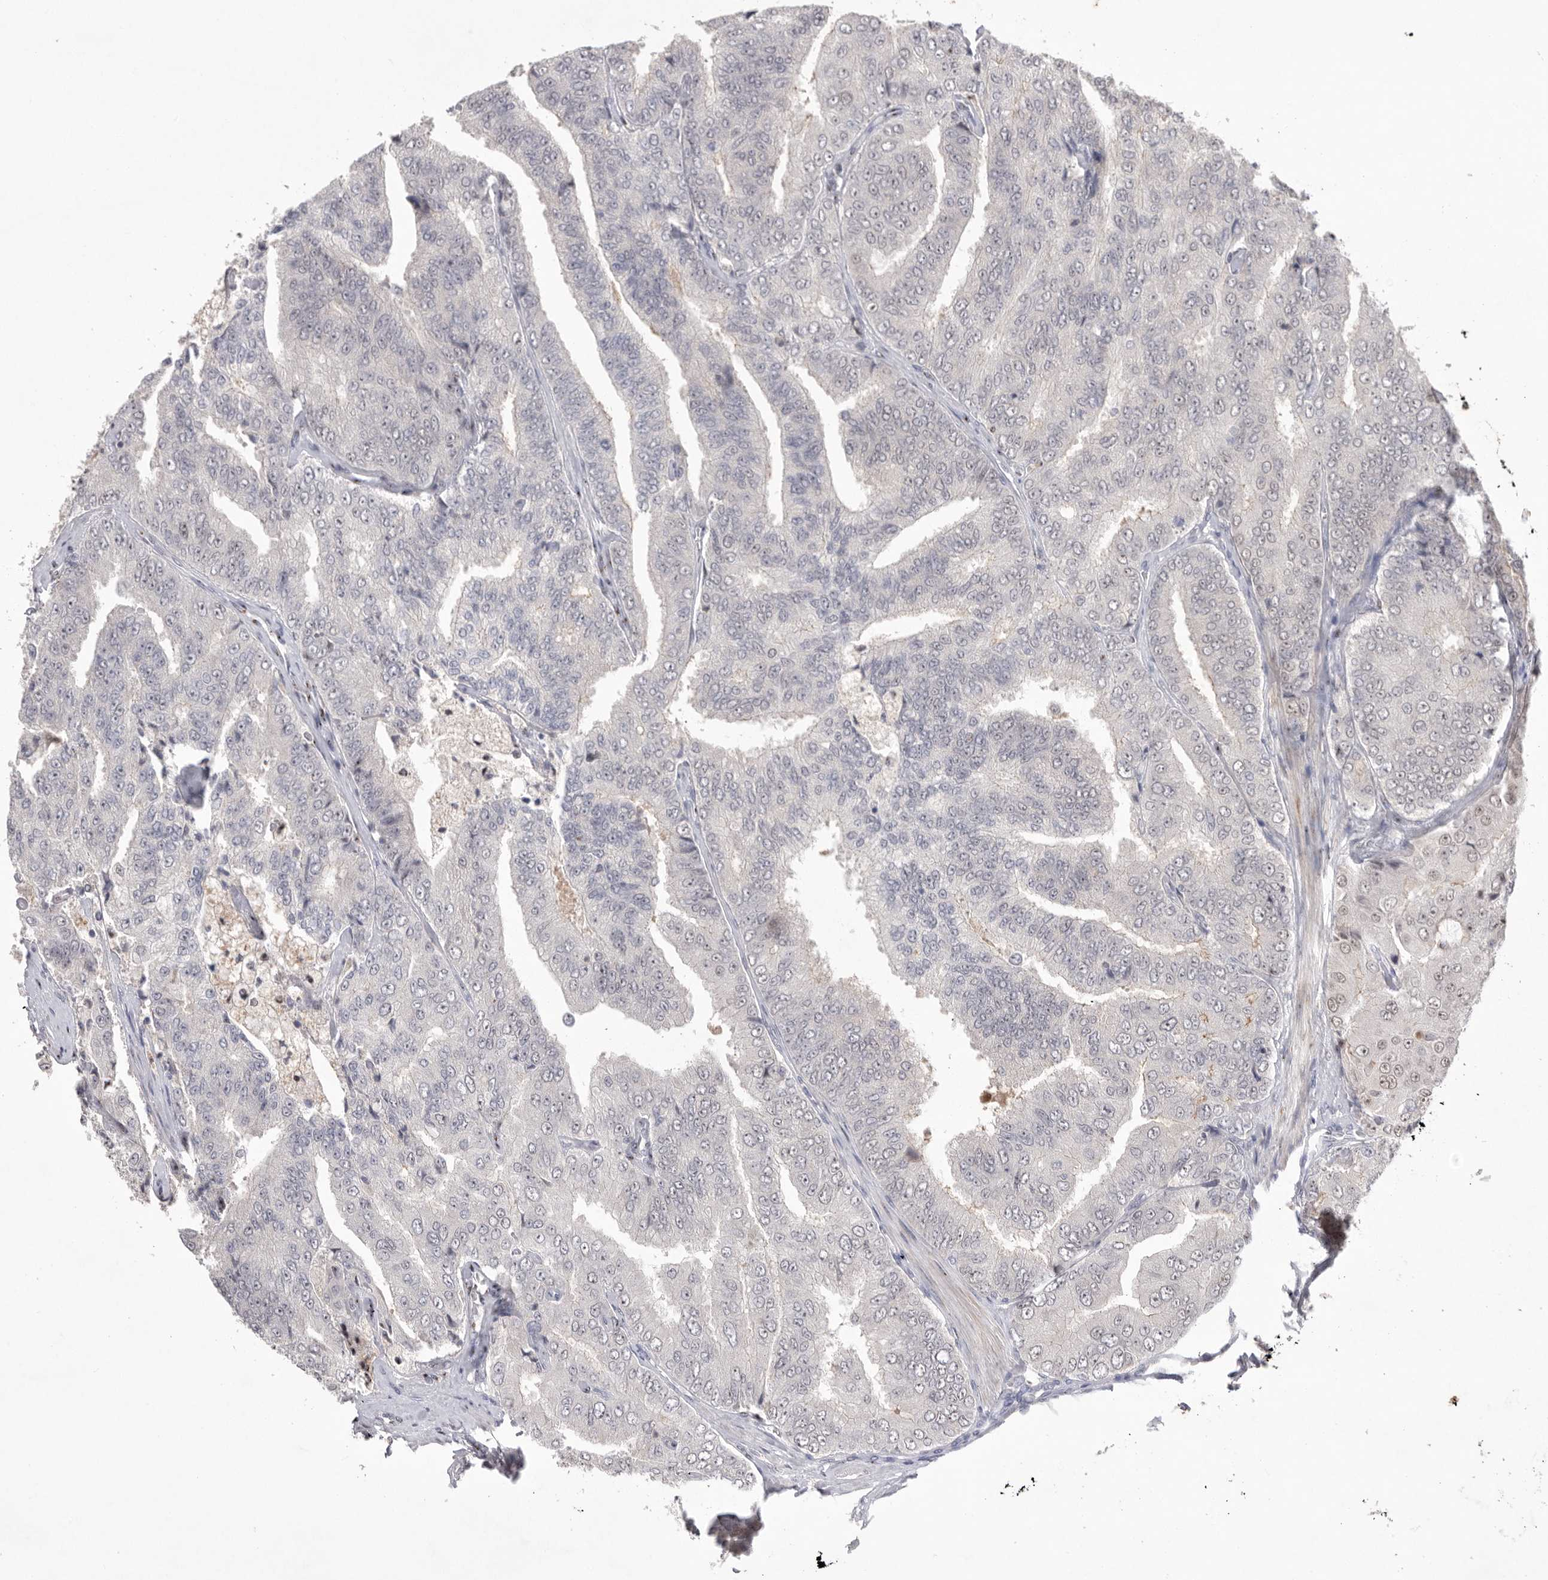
{"staining": {"intensity": "negative", "quantity": "none", "location": "none"}, "tissue": "prostate cancer", "cell_type": "Tumor cells", "image_type": "cancer", "snomed": [{"axis": "morphology", "description": "Adenocarcinoma, High grade"}, {"axis": "topography", "description": "Prostate"}], "caption": "A high-resolution histopathology image shows immunohistochemistry (IHC) staining of prostate cancer (adenocarcinoma (high-grade)), which demonstrates no significant positivity in tumor cells. (Brightfield microscopy of DAB (3,3'-diaminobenzidine) immunohistochemistry (IHC) at high magnification).", "gene": "HUS1", "patient": {"sex": "male", "age": 58}}